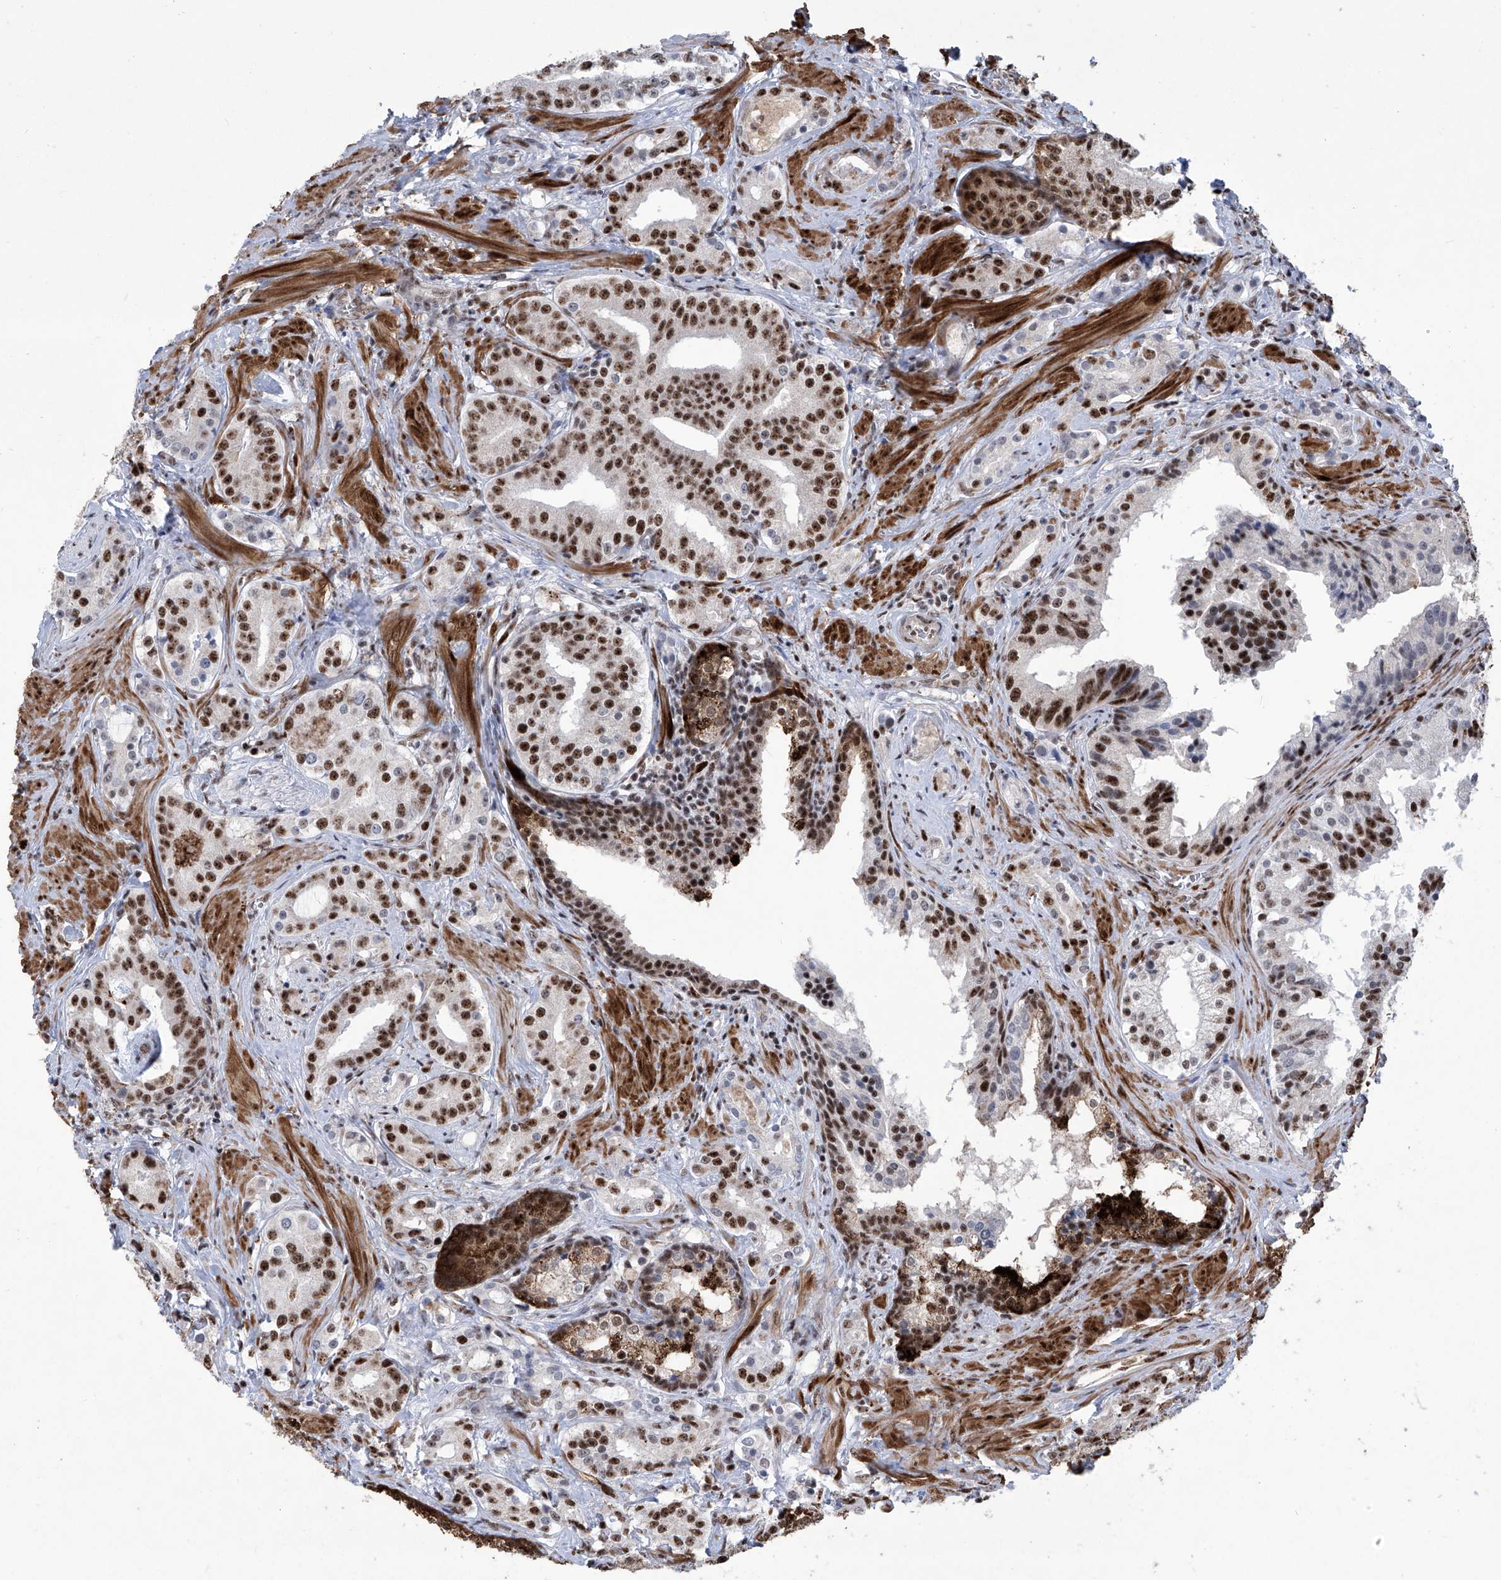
{"staining": {"intensity": "strong", "quantity": ">75%", "location": "nuclear"}, "tissue": "prostate cancer", "cell_type": "Tumor cells", "image_type": "cancer", "snomed": [{"axis": "morphology", "description": "Adenocarcinoma, High grade"}, {"axis": "topography", "description": "Prostate"}], "caption": "Immunohistochemical staining of adenocarcinoma (high-grade) (prostate) shows high levels of strong nuclear expression in approximately >75% of tumor cells. Using DAB (brown) and hematoxylin (blue) stains, captured at high magnification using brightfield microscopy.", "gene": "FBXL4", "patient": {"sex": "male", "age": 58}}